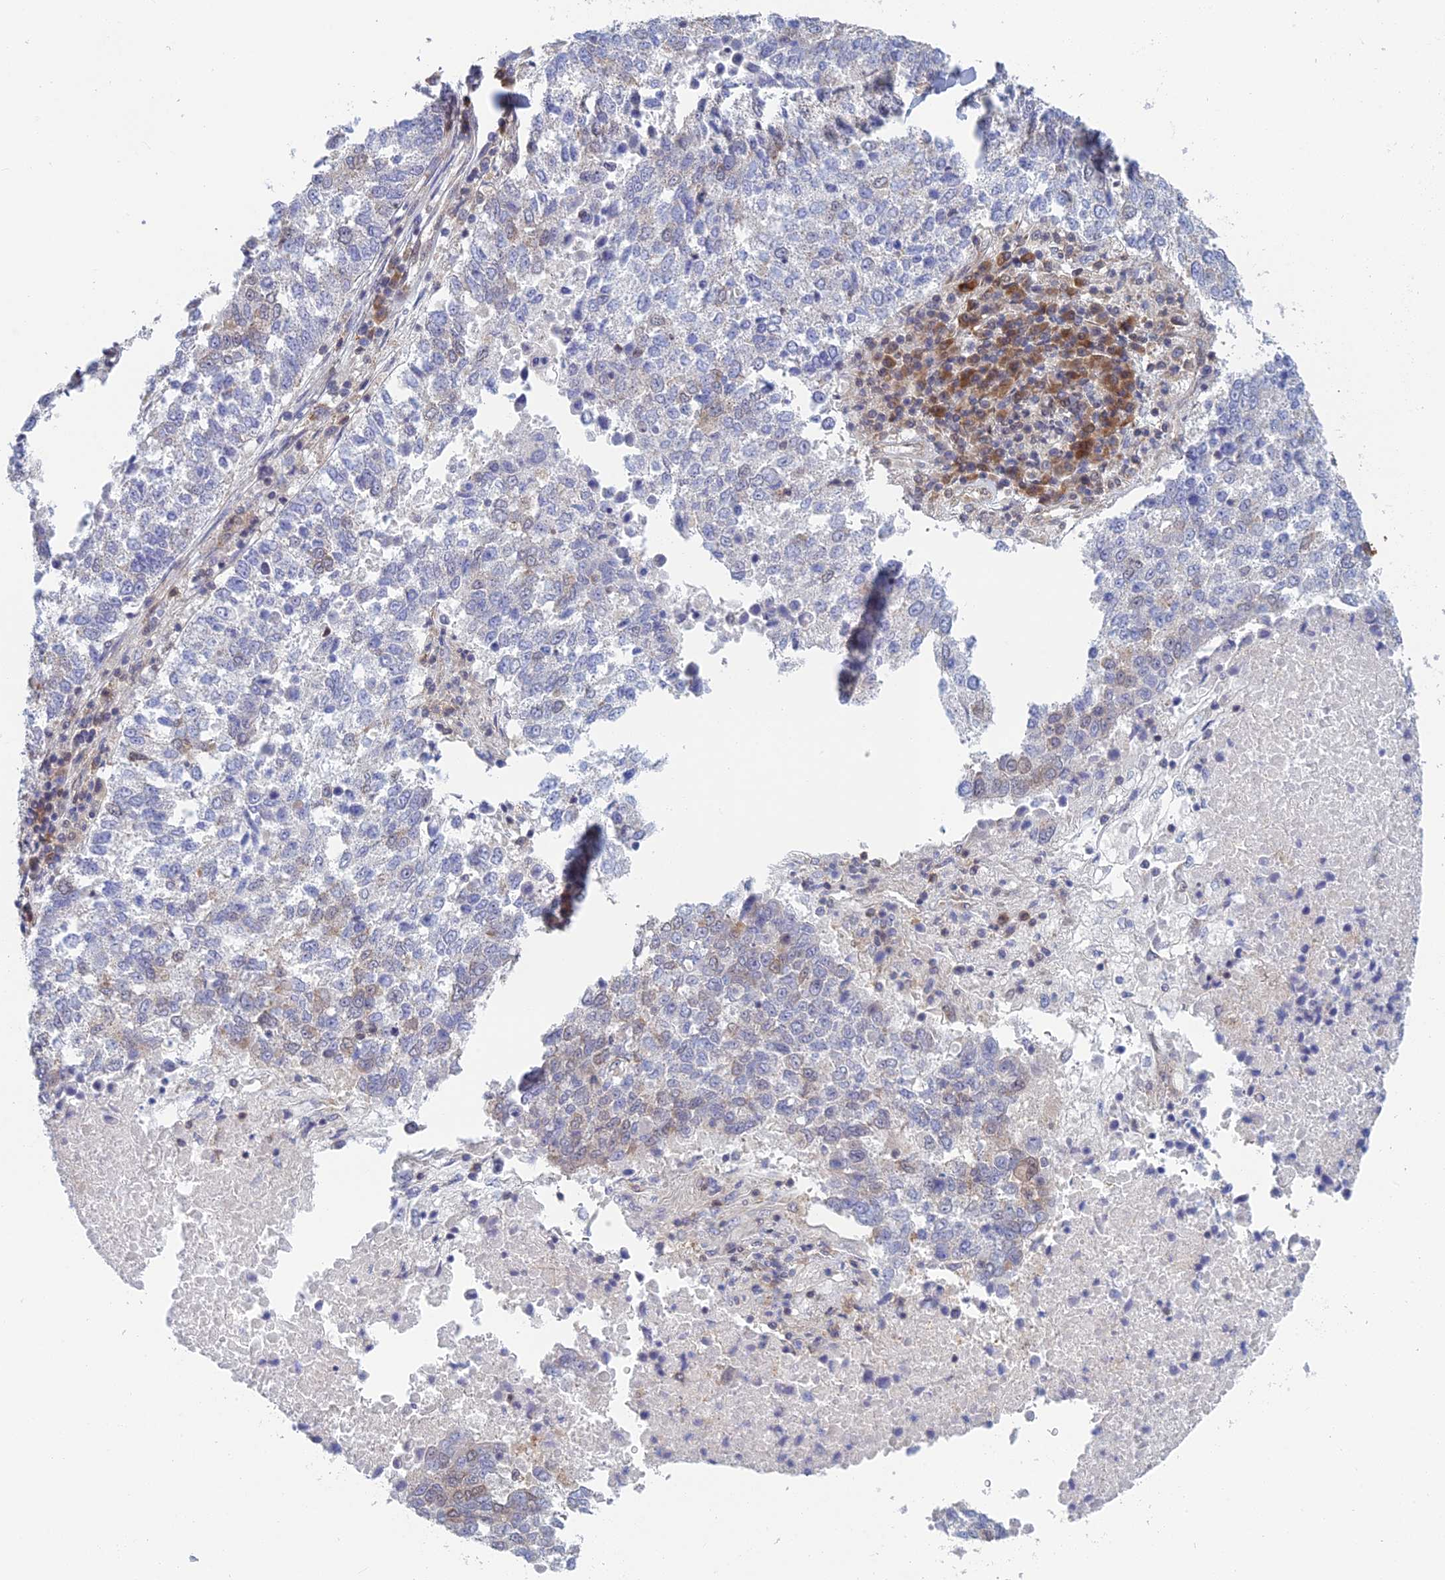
{"staining": {"intensity": "negative", "quantity": "none", "location": "none"}, "tissue": "lung cancer", "cell_type": "Tumor cells", "image_type": "cancer", "snomed": [{"axis": "morphology", "description": "Squamous cell carcinoma, NOS"}, {"axis": "topography", "description": "Lung"}], "caption": "A photomicrograph of squamous cell carcinoma (lung) stained for a protein displays no brown staining in tumor cells.", "gene": "SRA1", "patient": {"sex": "male", "age": 73}}